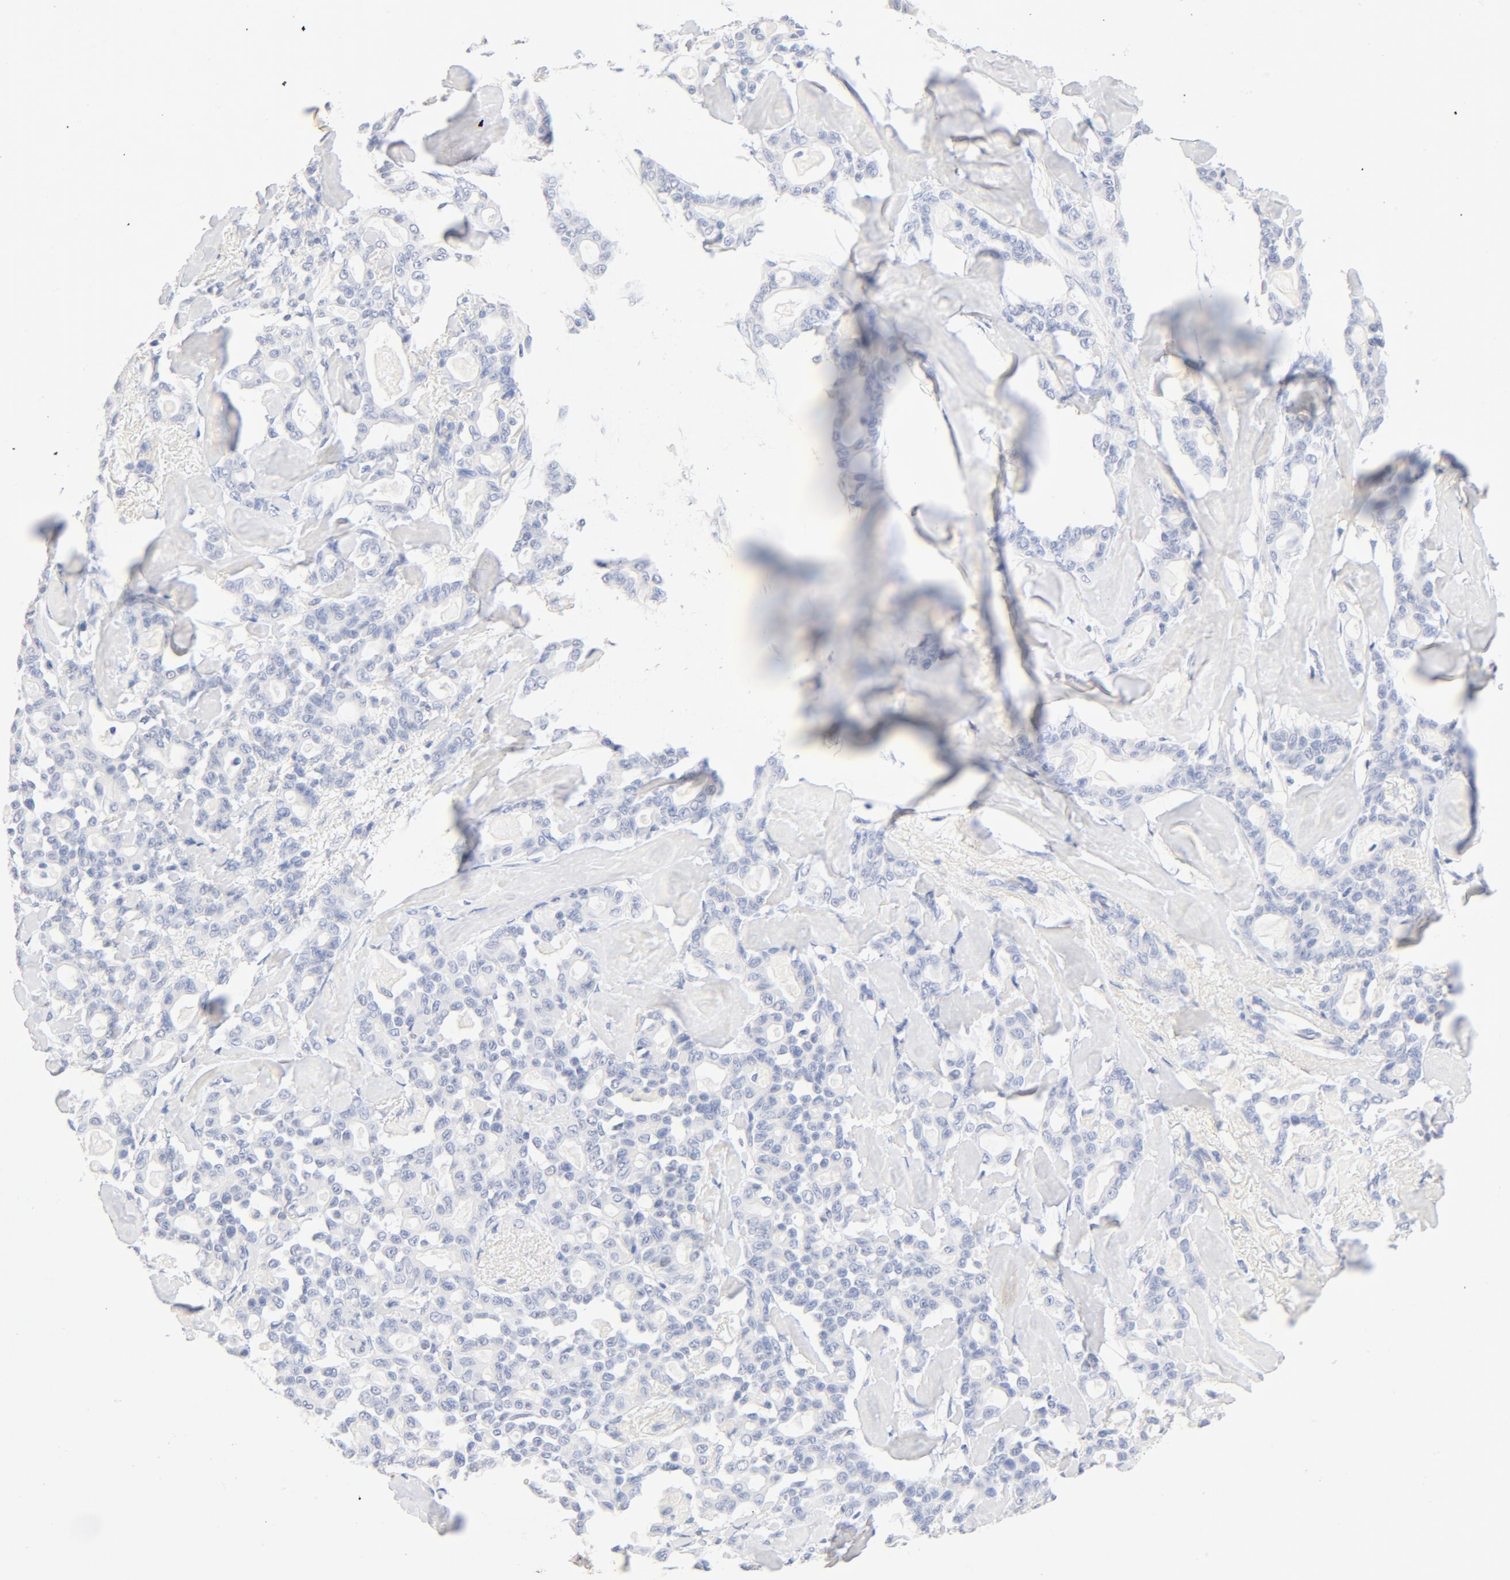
{"staining": {"intensity": "negative", "quantity": "none", "location": "none"}, "tissue": "pancreatic cancer", "cell_type": "Tumor cells", "image_type": "cancer", "snomed": [{"axis": "morphology", "description": "Adenocarcinoma, NOS"}, {"axis": "topography", "description": "Pancreas"}], "caption": "A micrograph of human pancreatic adenocarcinoma is negative for staining in tumor cells. (IHC, brightfield microscopy, high magnification).", "gene": "HOMER1", "patient": {"sex": "male", "age": 63}}